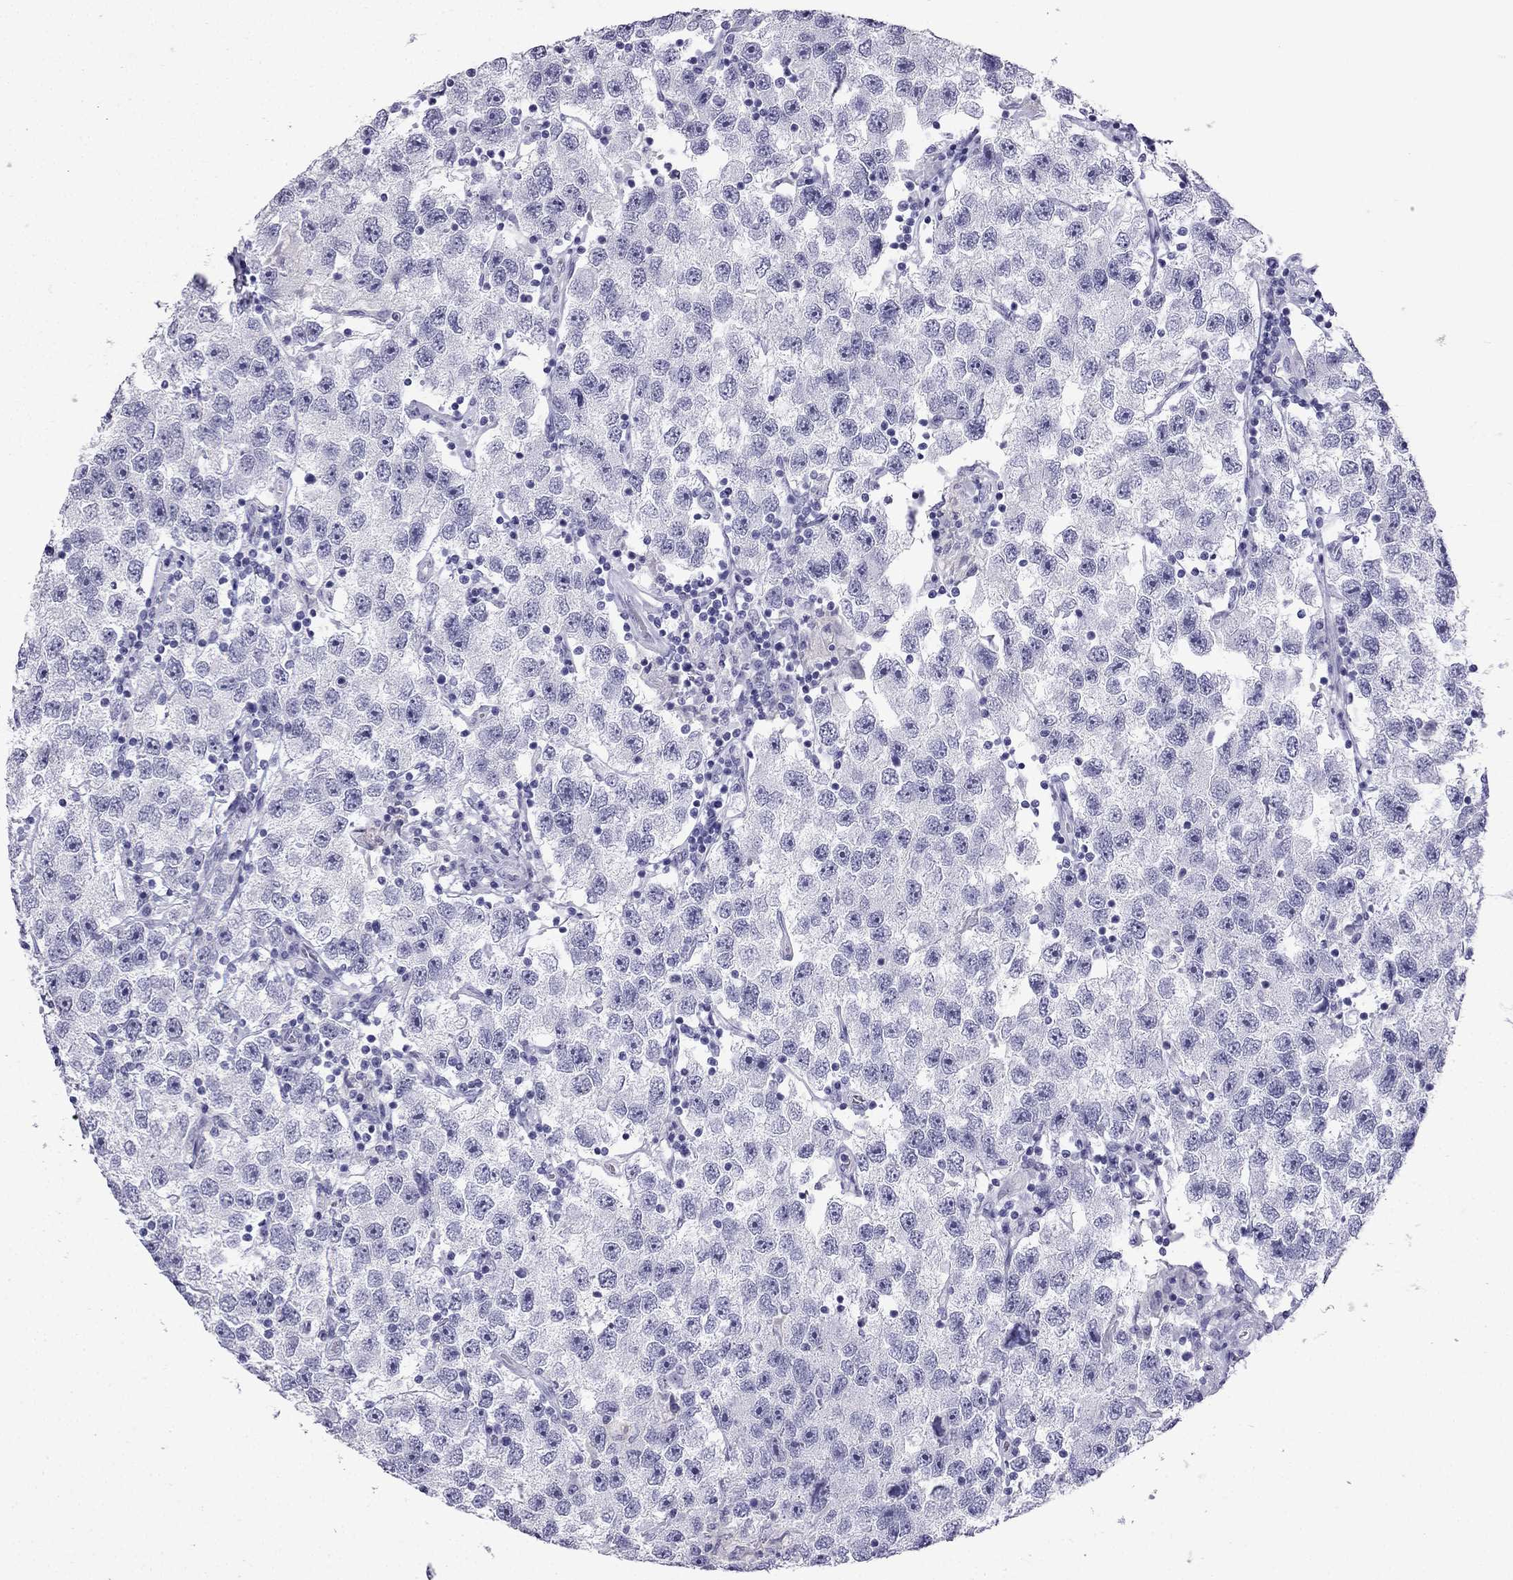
{"staining": {"intensity": "negative", "quantity": "none", "location": "none"}, "tissue": "testis cancer", "cell_type": "Tumor cells", "image_type": "cancer", "snomed": [{"axis": "morphology", "description": "Seminoma, NOS"}, {"axis": "topography", "description": "Testis"}], "caption": "Micrograph shows no protein staining in tumor cells of testis cancer (seminoma) tissue.", "gene": "GJA8", "patient": {"sex": "male", "age": 26}}